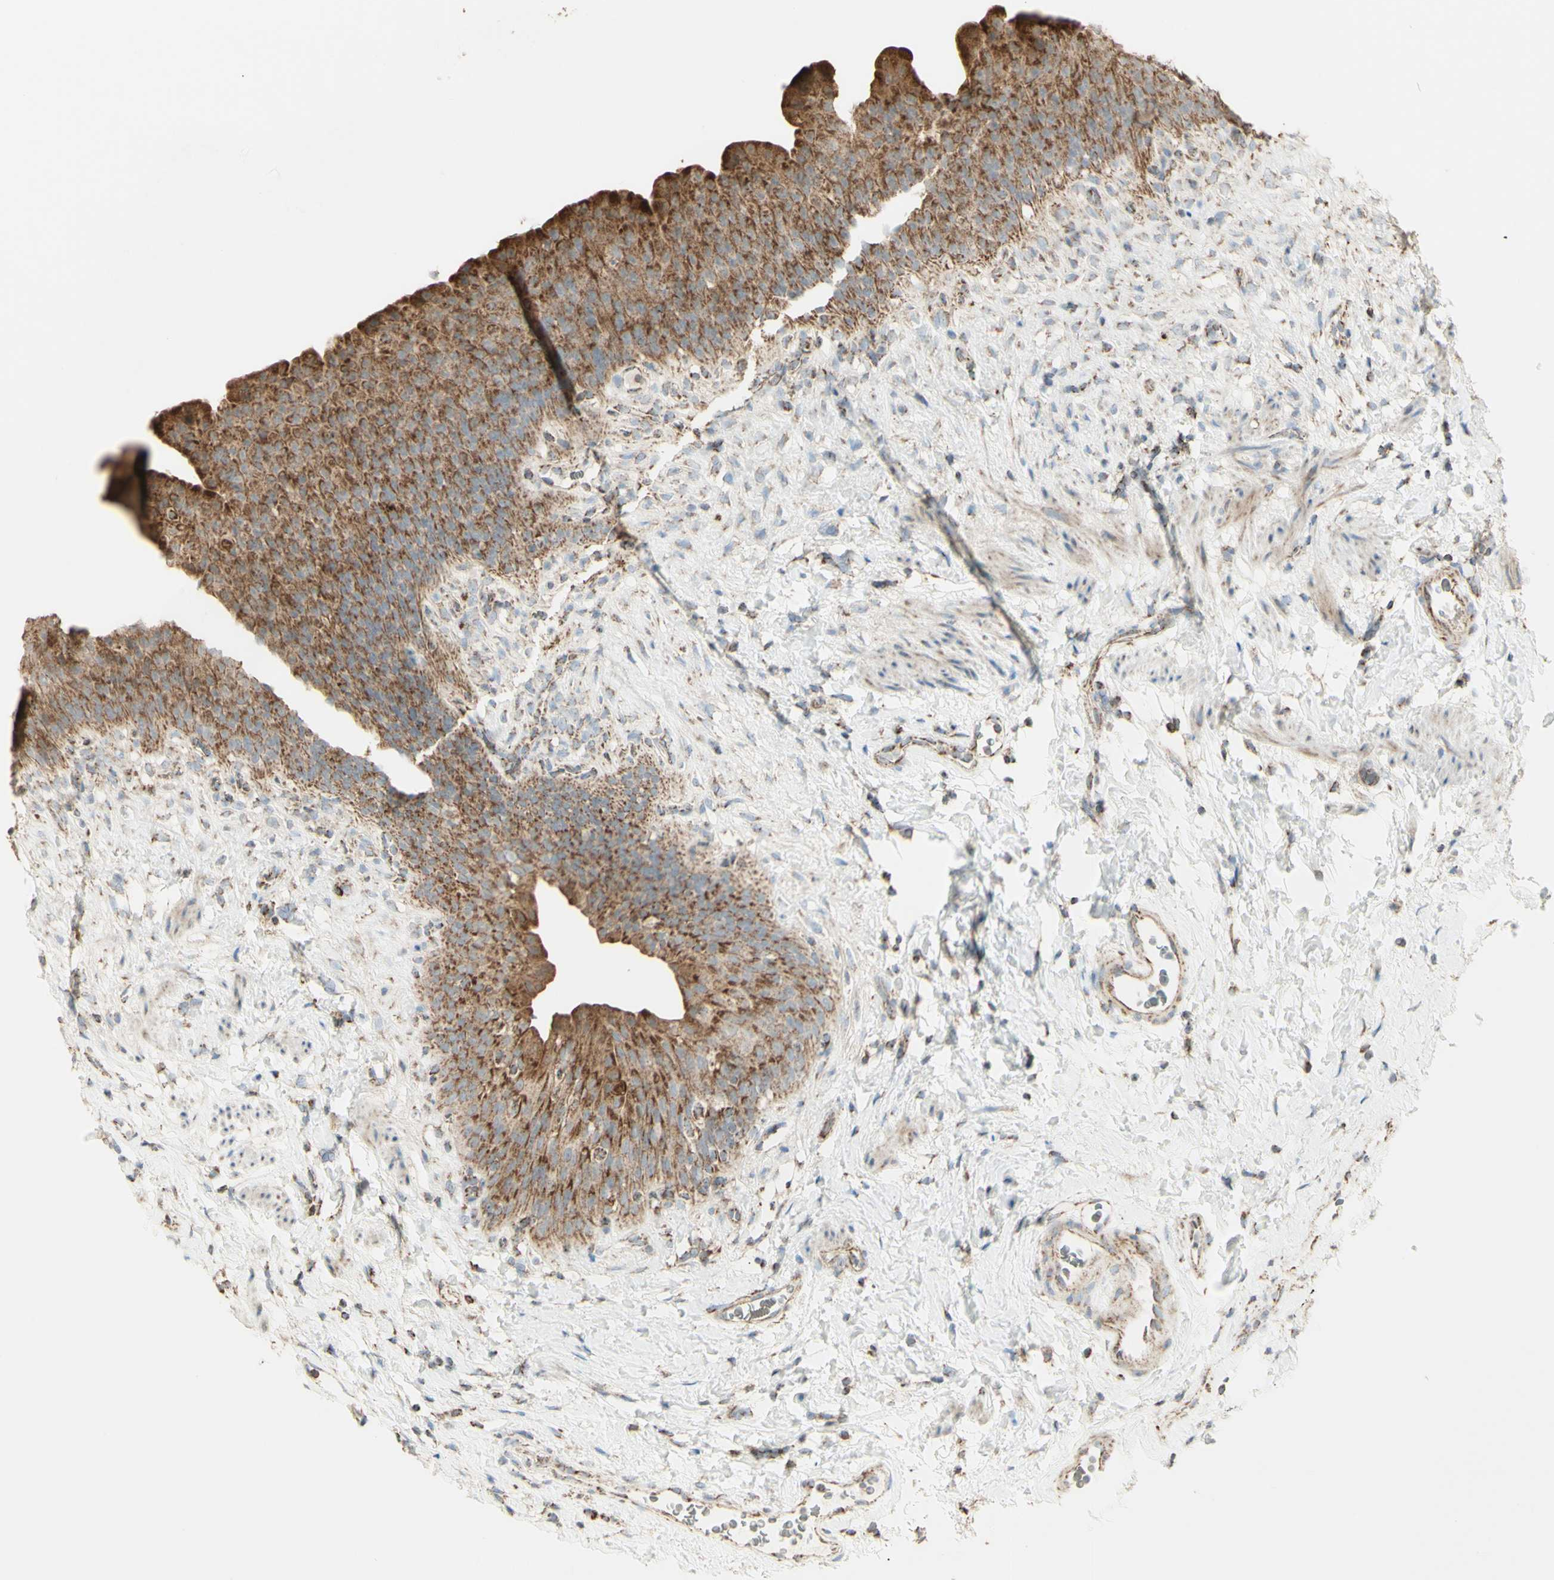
{"staining": {"intensity": "moderate", "quantity": ">75%", "location": "cytoplasmic/membranous"}, "tissue": "urinary bladder", "cell_type": "Urothelial cells", "image_type": "normal", "snomed": [{"axis": "morphology", "description": "Normal tissue, NOS"}, {"axis": "topography", "description": "Urinary bladder"}], "caption": "Protein staining of unremarkable urinary bladder exhibits moderate cytoplasmic/membranous positivity in about >75% of urothelial cells. Nuclei are stained in blue.", "gene": "LETM1", "patient": {"sex": "female", "age": 79}}